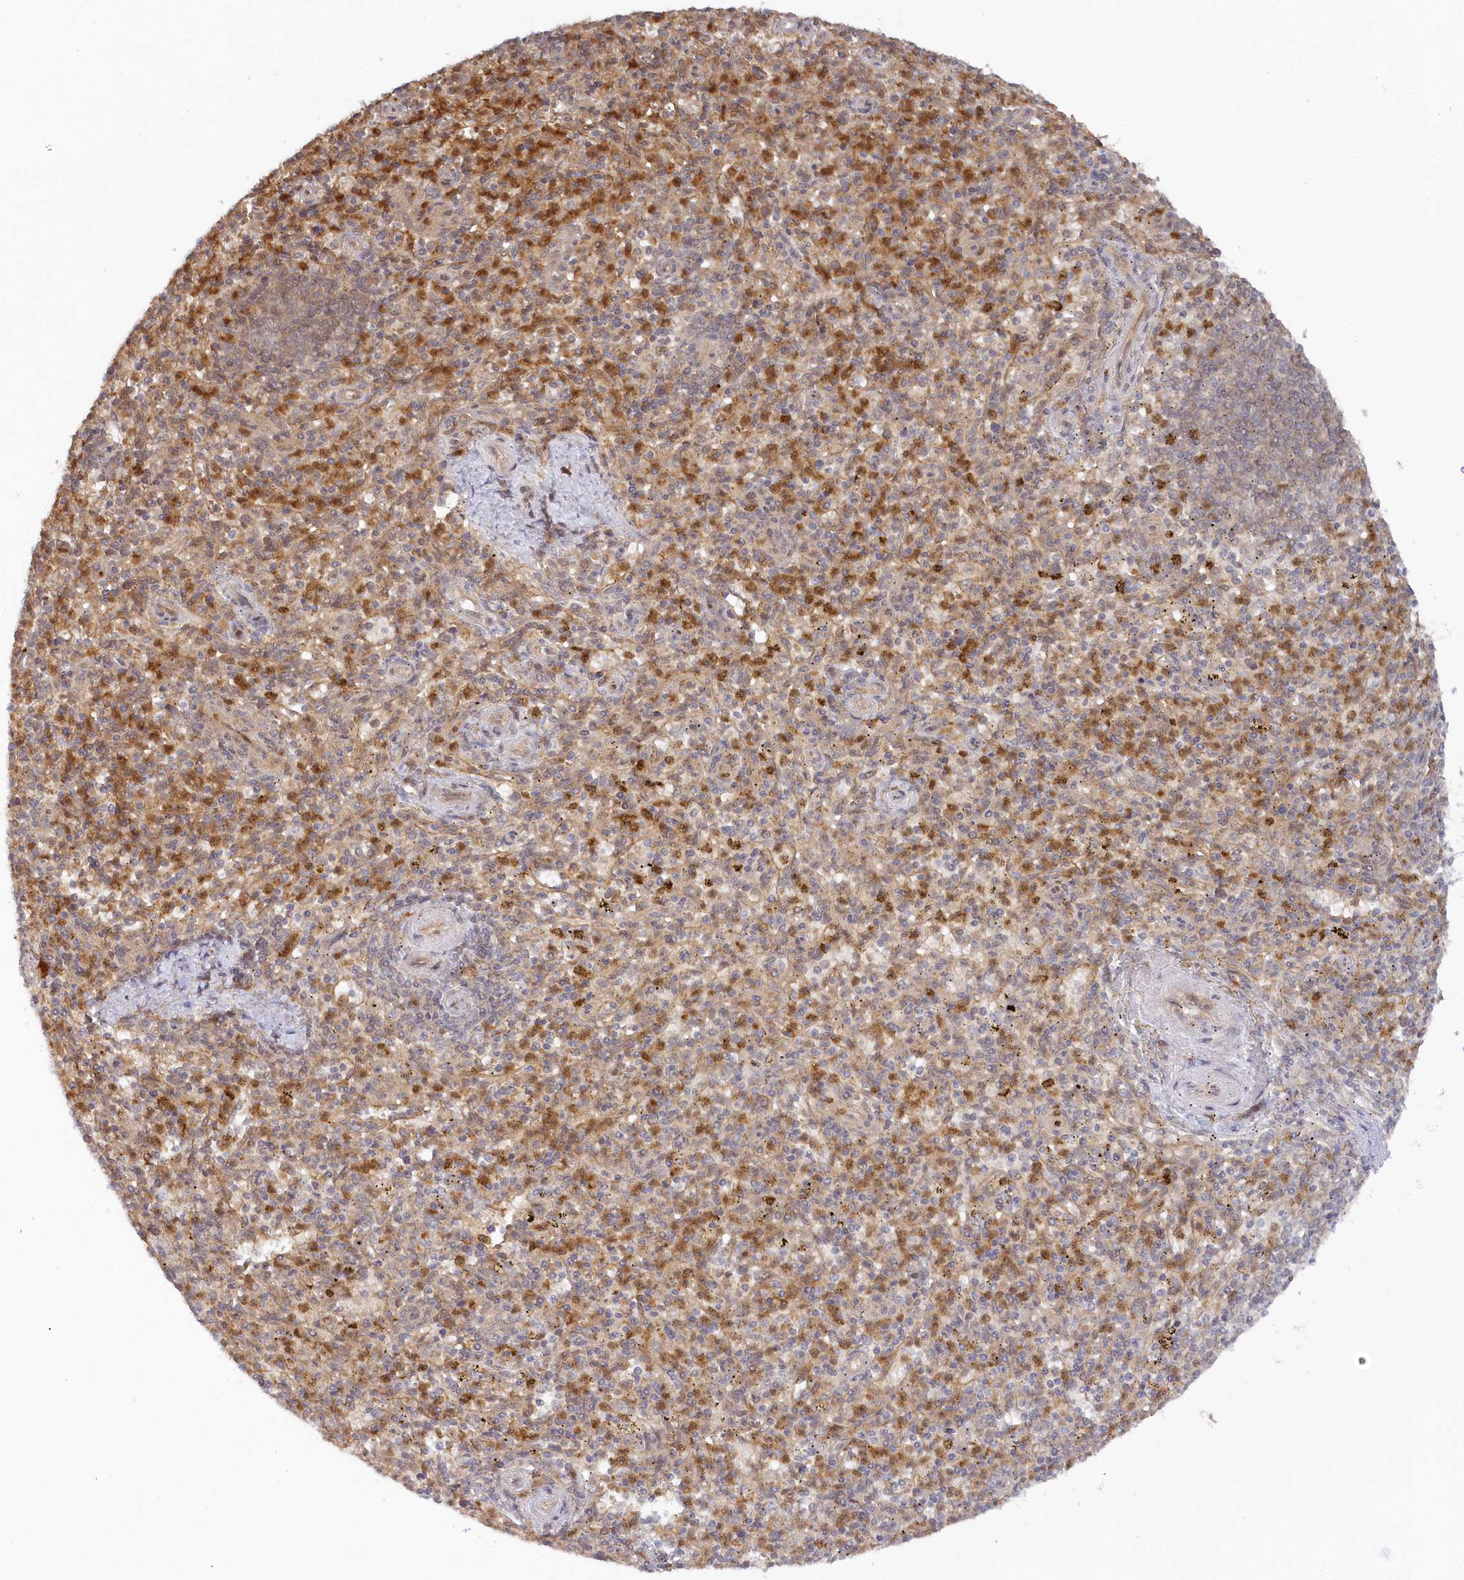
{"staining": {"intensity": "moderate", "quantity": "<25%", "location": "cytoplasmic/membranous,nuclear"}, "tissue": "spleen", "cell_type": "Cells in red pulp", "image_type": "normal", "snomed": [{"axis": "morphology", "description": "Normal tissue, NOS"}, {"axis": "topography", "description": "Spleen"}], "caption": "Immunohistochemical staining of benign human spleen demonstrates low levels of moderate cytoplasmic/membranous,nuclear positivity in approximately <25% of cells in red pulp.", "gene": "GBE1", "patient": {"sex": "male", "age": 72}}